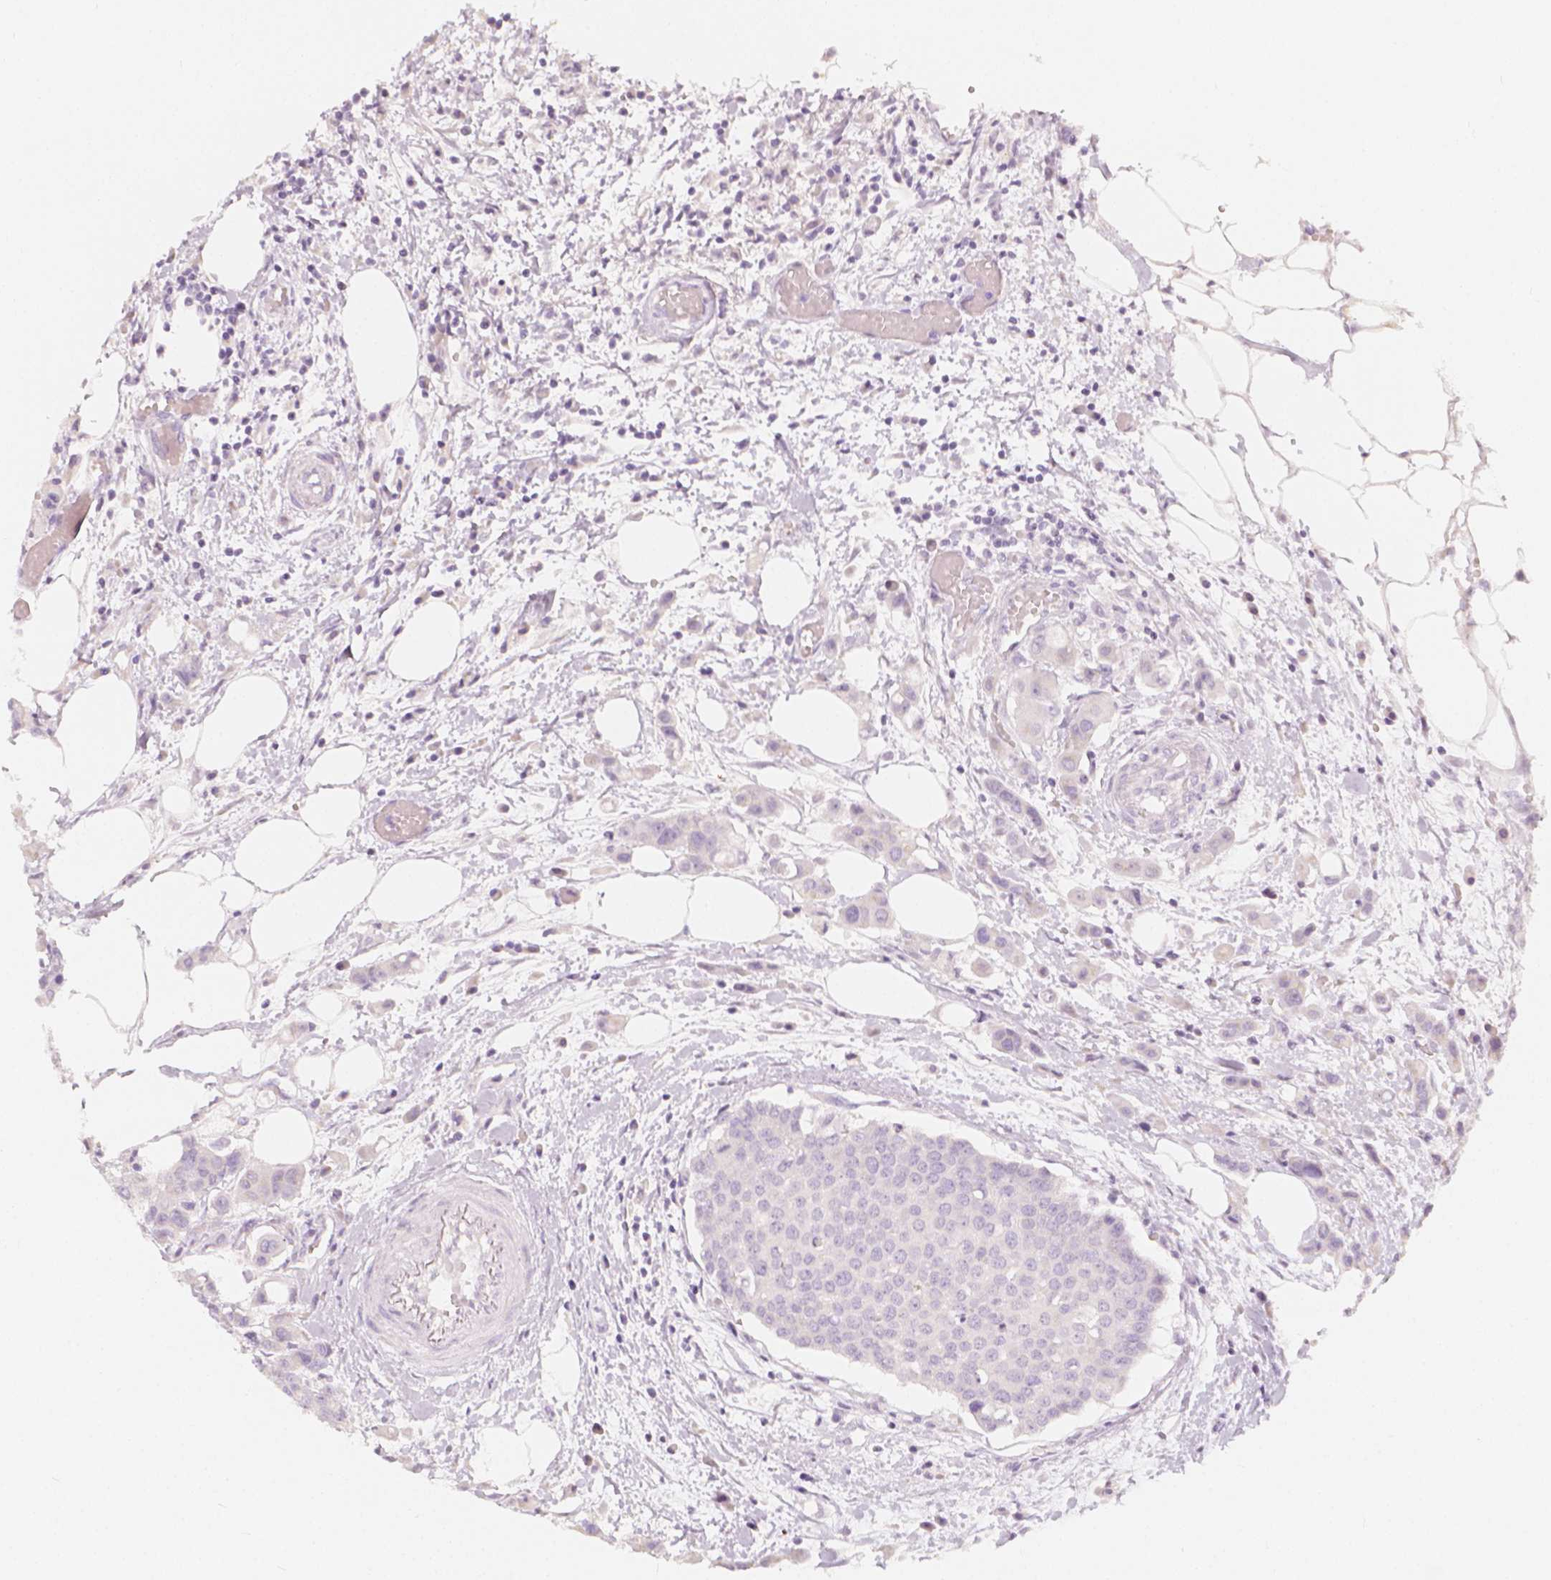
{"staining": {"intensity": "negative", "quantity": "none", "location": "none"}, "tissue": "carcinoid", "cell_type": "Tumor cells", "image_type": "cancer", "snomed": [{"axis": "morphology", "description": "Carcinoid, malignant, NOS"}, {"axis": "topography", "description": "Colon"}], "caption": "Immunohistochemistry of human carcinoid (malignant) shows no positivity in tumor cells. (DAB IHC with hematoxylin counter stain).", "gene": "RBFOX1", "patient": {"sex": "male", "age": 81}}